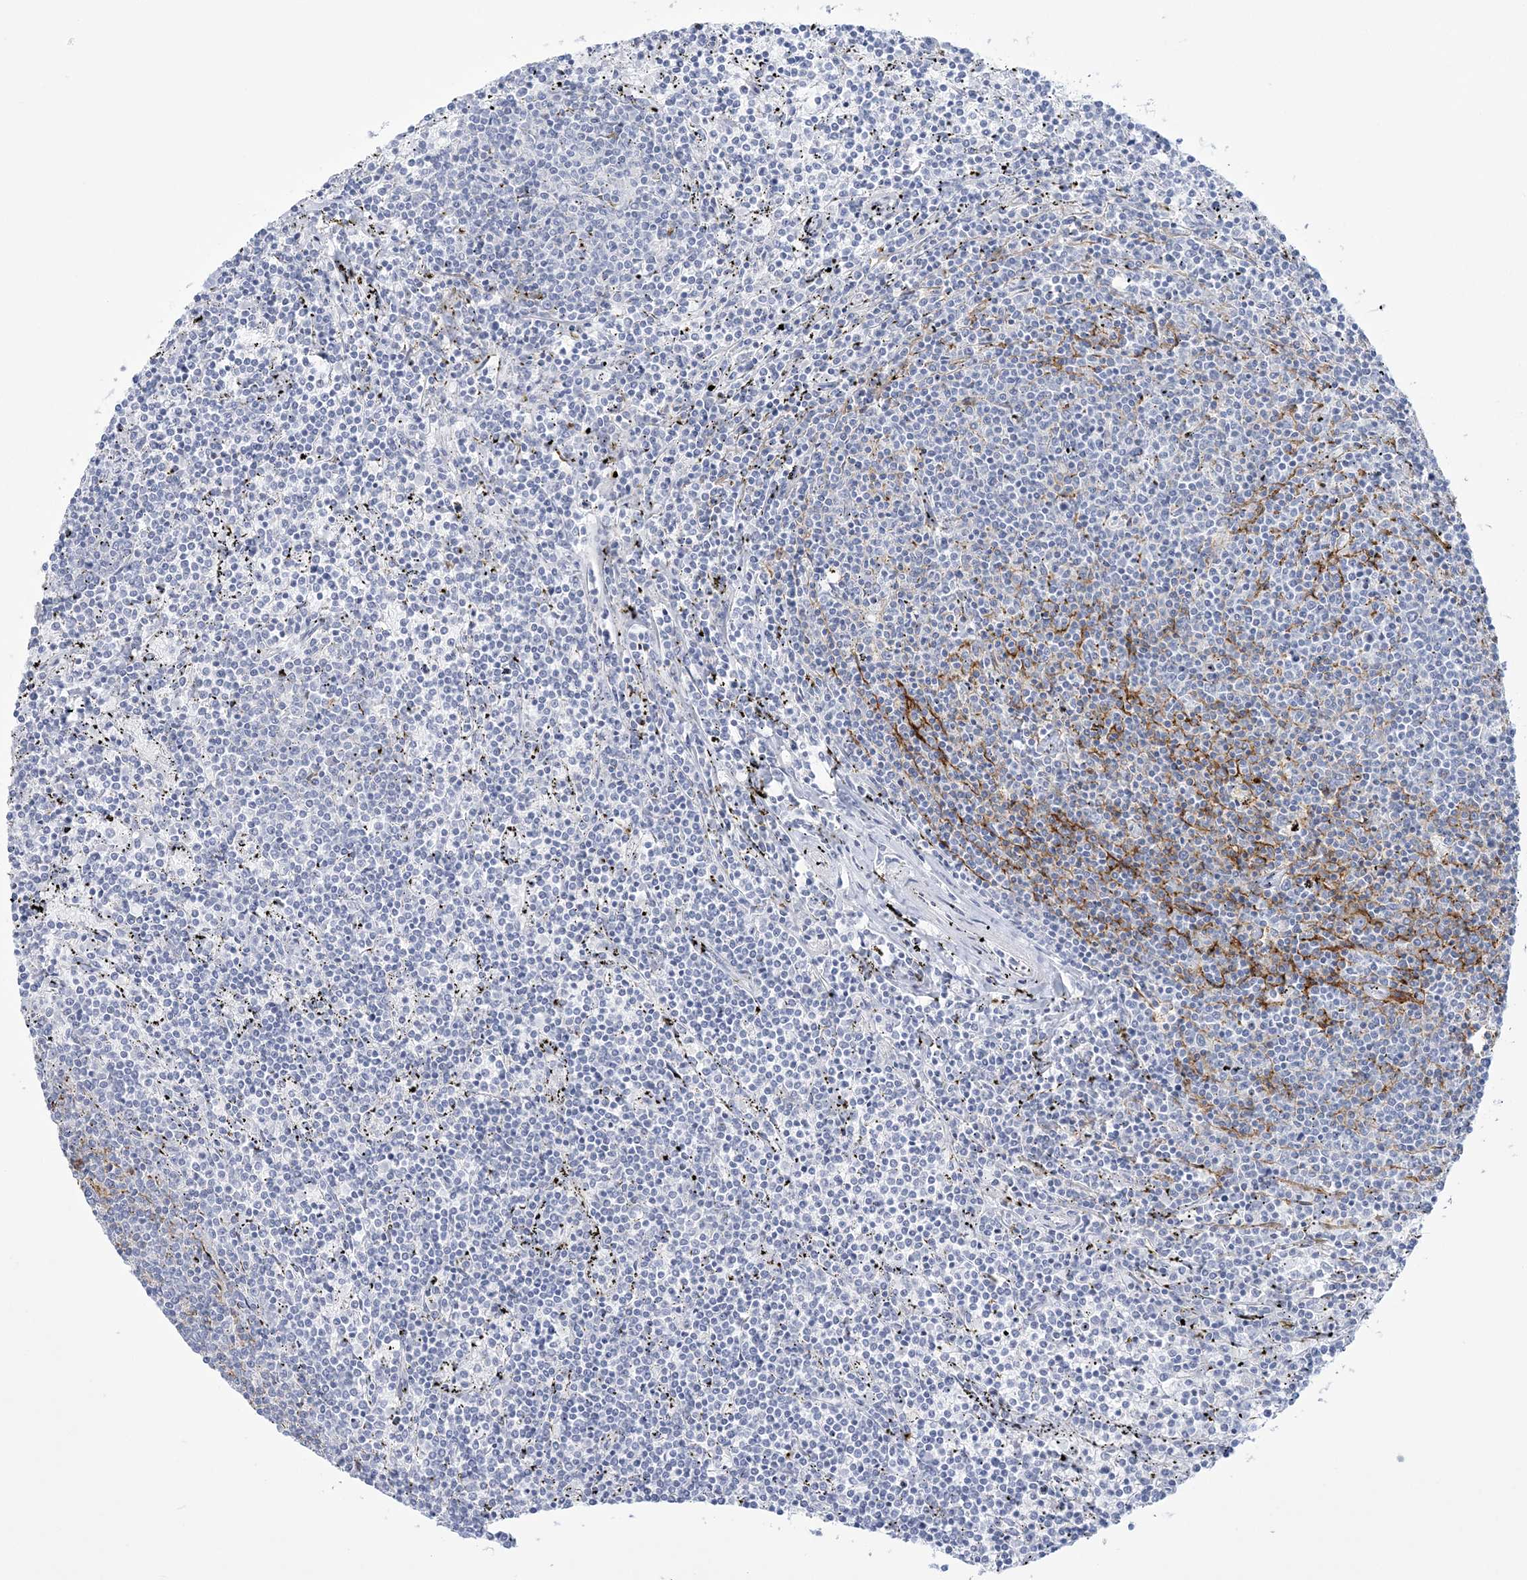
{"staining": {"intensity": "negative", "quantity": "none", "location": "none"}, "tissue": "lymphoma", "cell_type": "Tumor cells", "image_type": "cancer", "snomed": [{"axis": "morphology", "description": "Malignant lymphoma, non-Hodgkin's type, Low grade"}, {"axis": "topography", "description": "Spleen"}], "caption": "A histopathology image of human lymphoma is negative for staining in tumor cells.", "gene": "ADGB", "patient": {"sex": "female", "age": 50}}